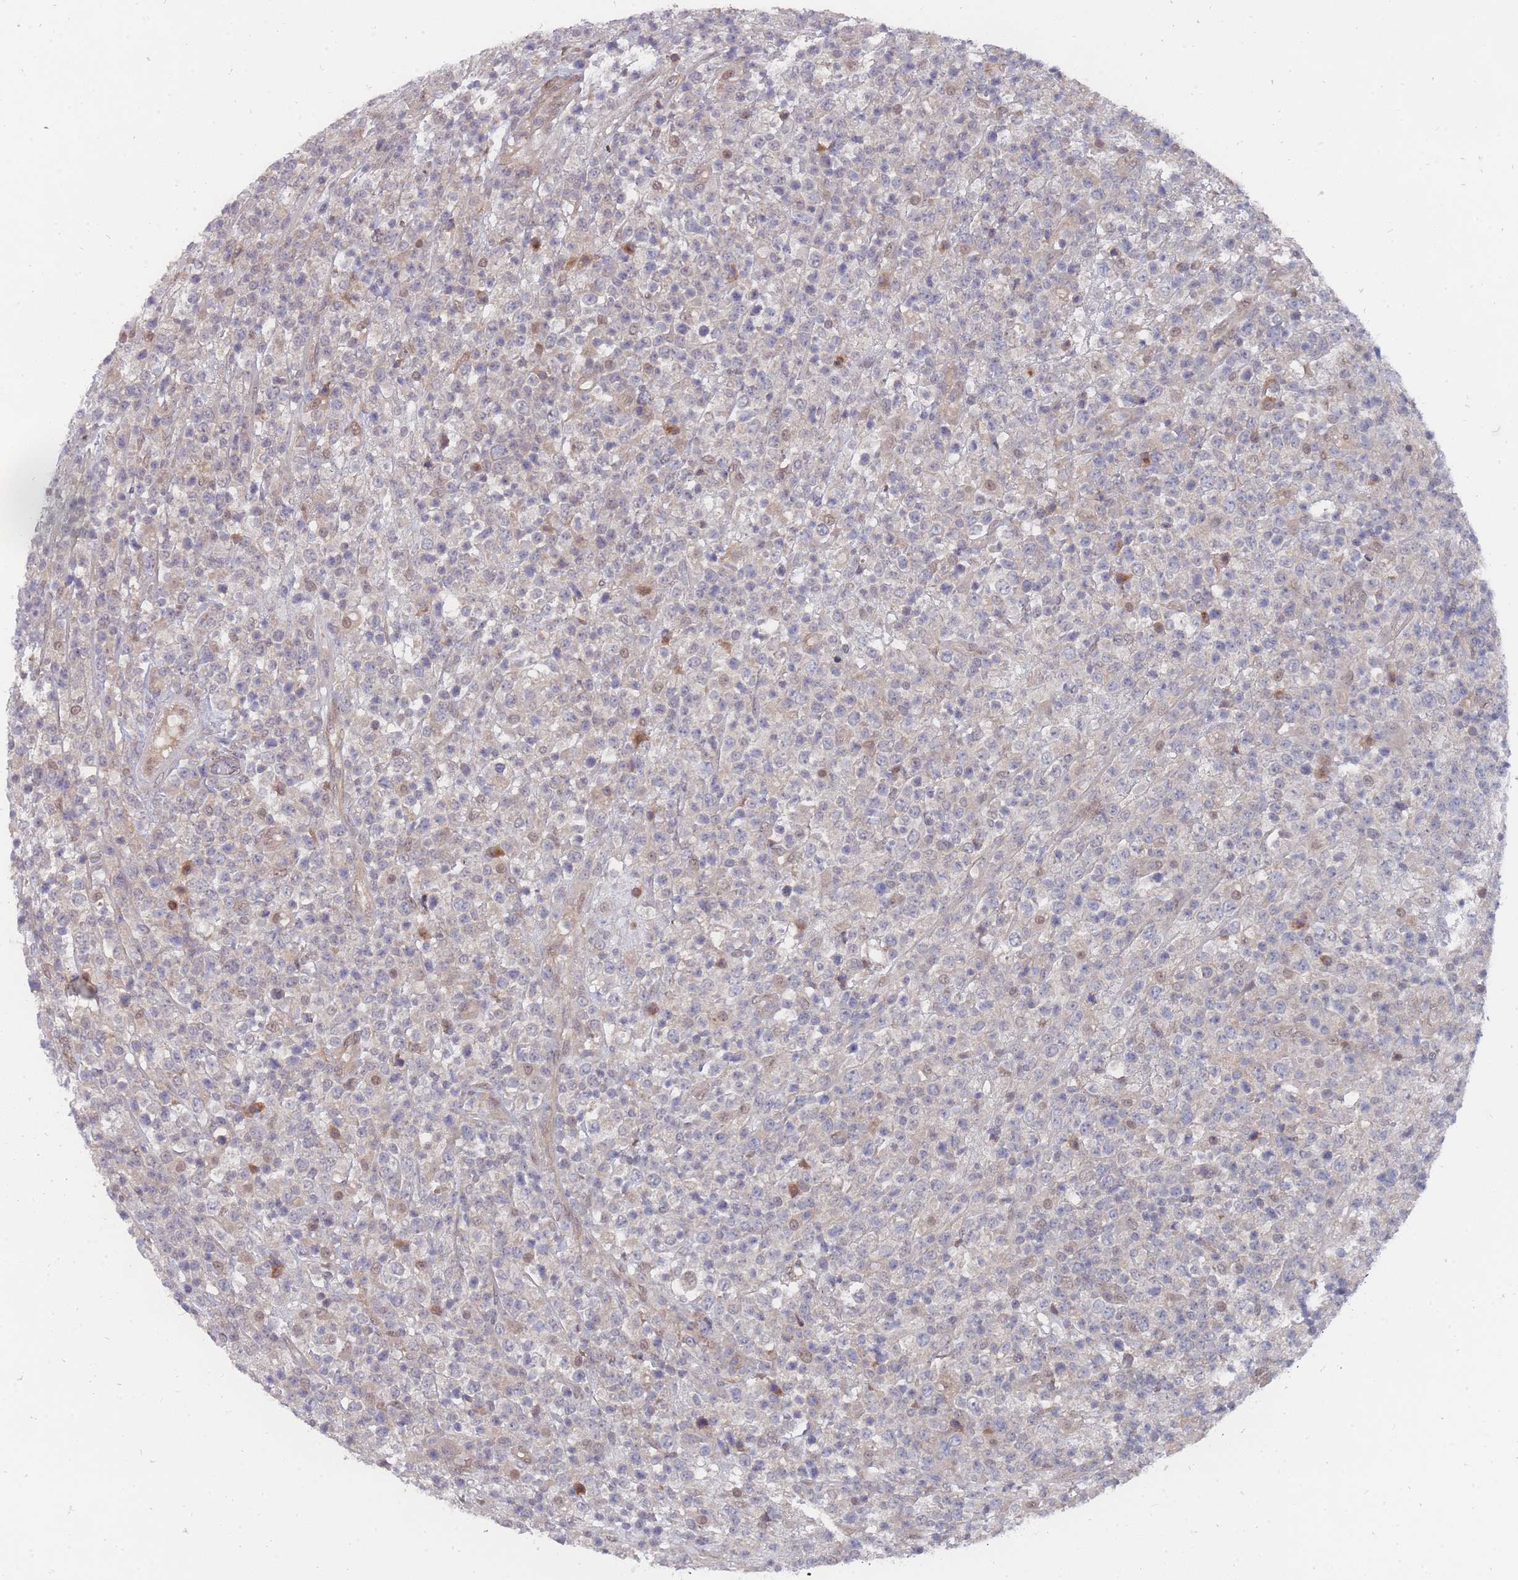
{"staining": {"intensity": "moderate", "quantity": "<25%", "location": "cytoplasmic/membranous"}, "tissue": "lymphoma", "cell_type": "Tumor cells", "image_type": "cancer", "snomed": [{"axis": "morphology", "description": "Malignant lymphoma, non-Hodgkin's type, High grade"}, {"axis": "topography", "description": "Colon"}], "caption": "Brown immunohistochemical staining in lymphoma exhibits moderate cytoplasmic/membranous expression in about <25% of tumor cells.", "gene": "NKD1", "patient": {"sex": "female", "age": 53}}